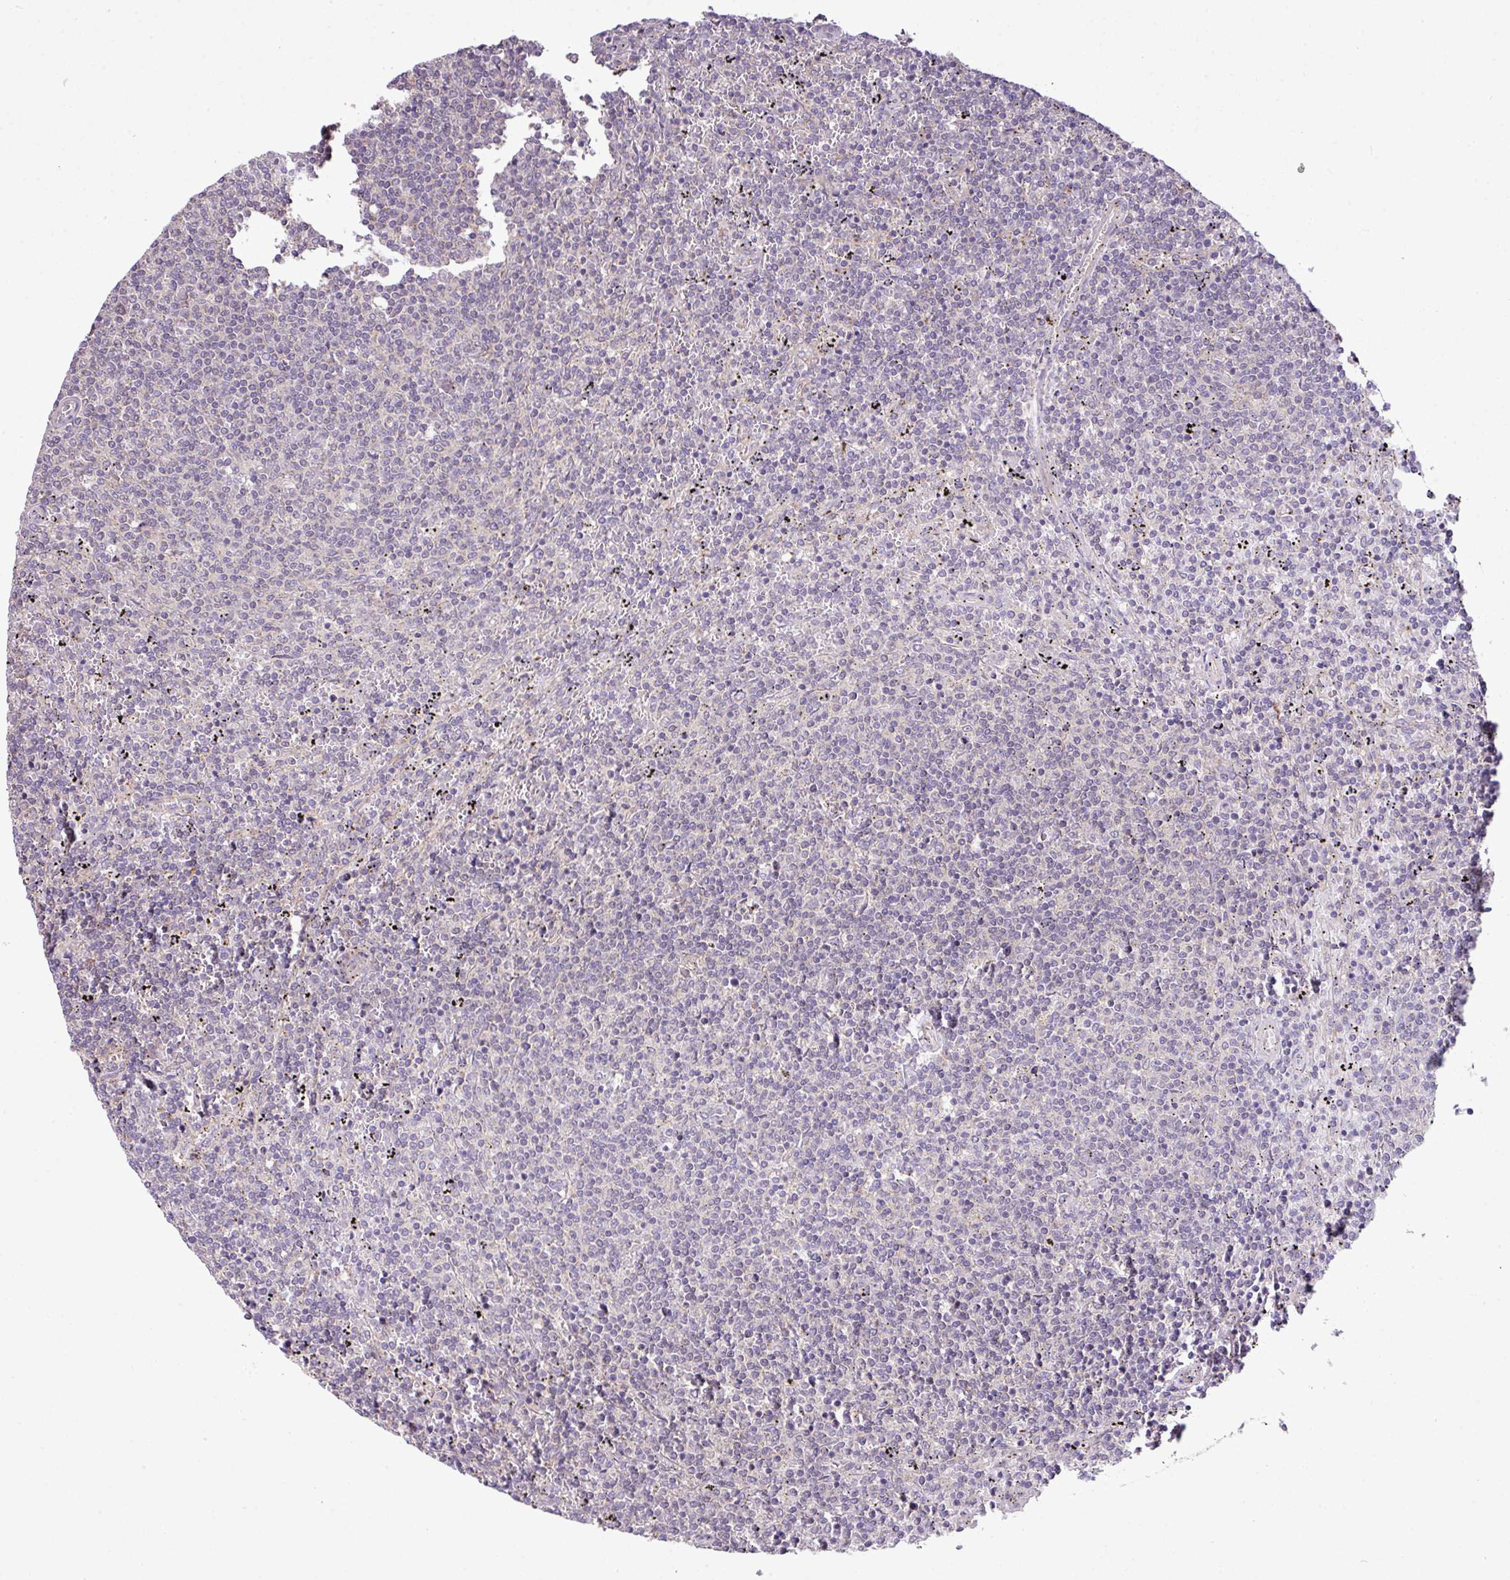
{"staining": {"intensity": "negative", "quantity": "none", "location": "none"}, "tissue": "lymphoma", "cell_type": "Tumor cells", "image_type": "cancer", "snomed": [{"axis": "morphology", "description": "Malignant lymphoma, non-Hodgkin's type, Low grade"}, {"axis": "topography", "description": "Spleen"}], "caption": "Immunohistochemistry (IHC) micrograph of neoplastic tissue: human lymphoma stained with DAB shows no significant protein expression in tumor cells.", "gene": "XIAP", "patient": {"sex": "female", "age": 50}}